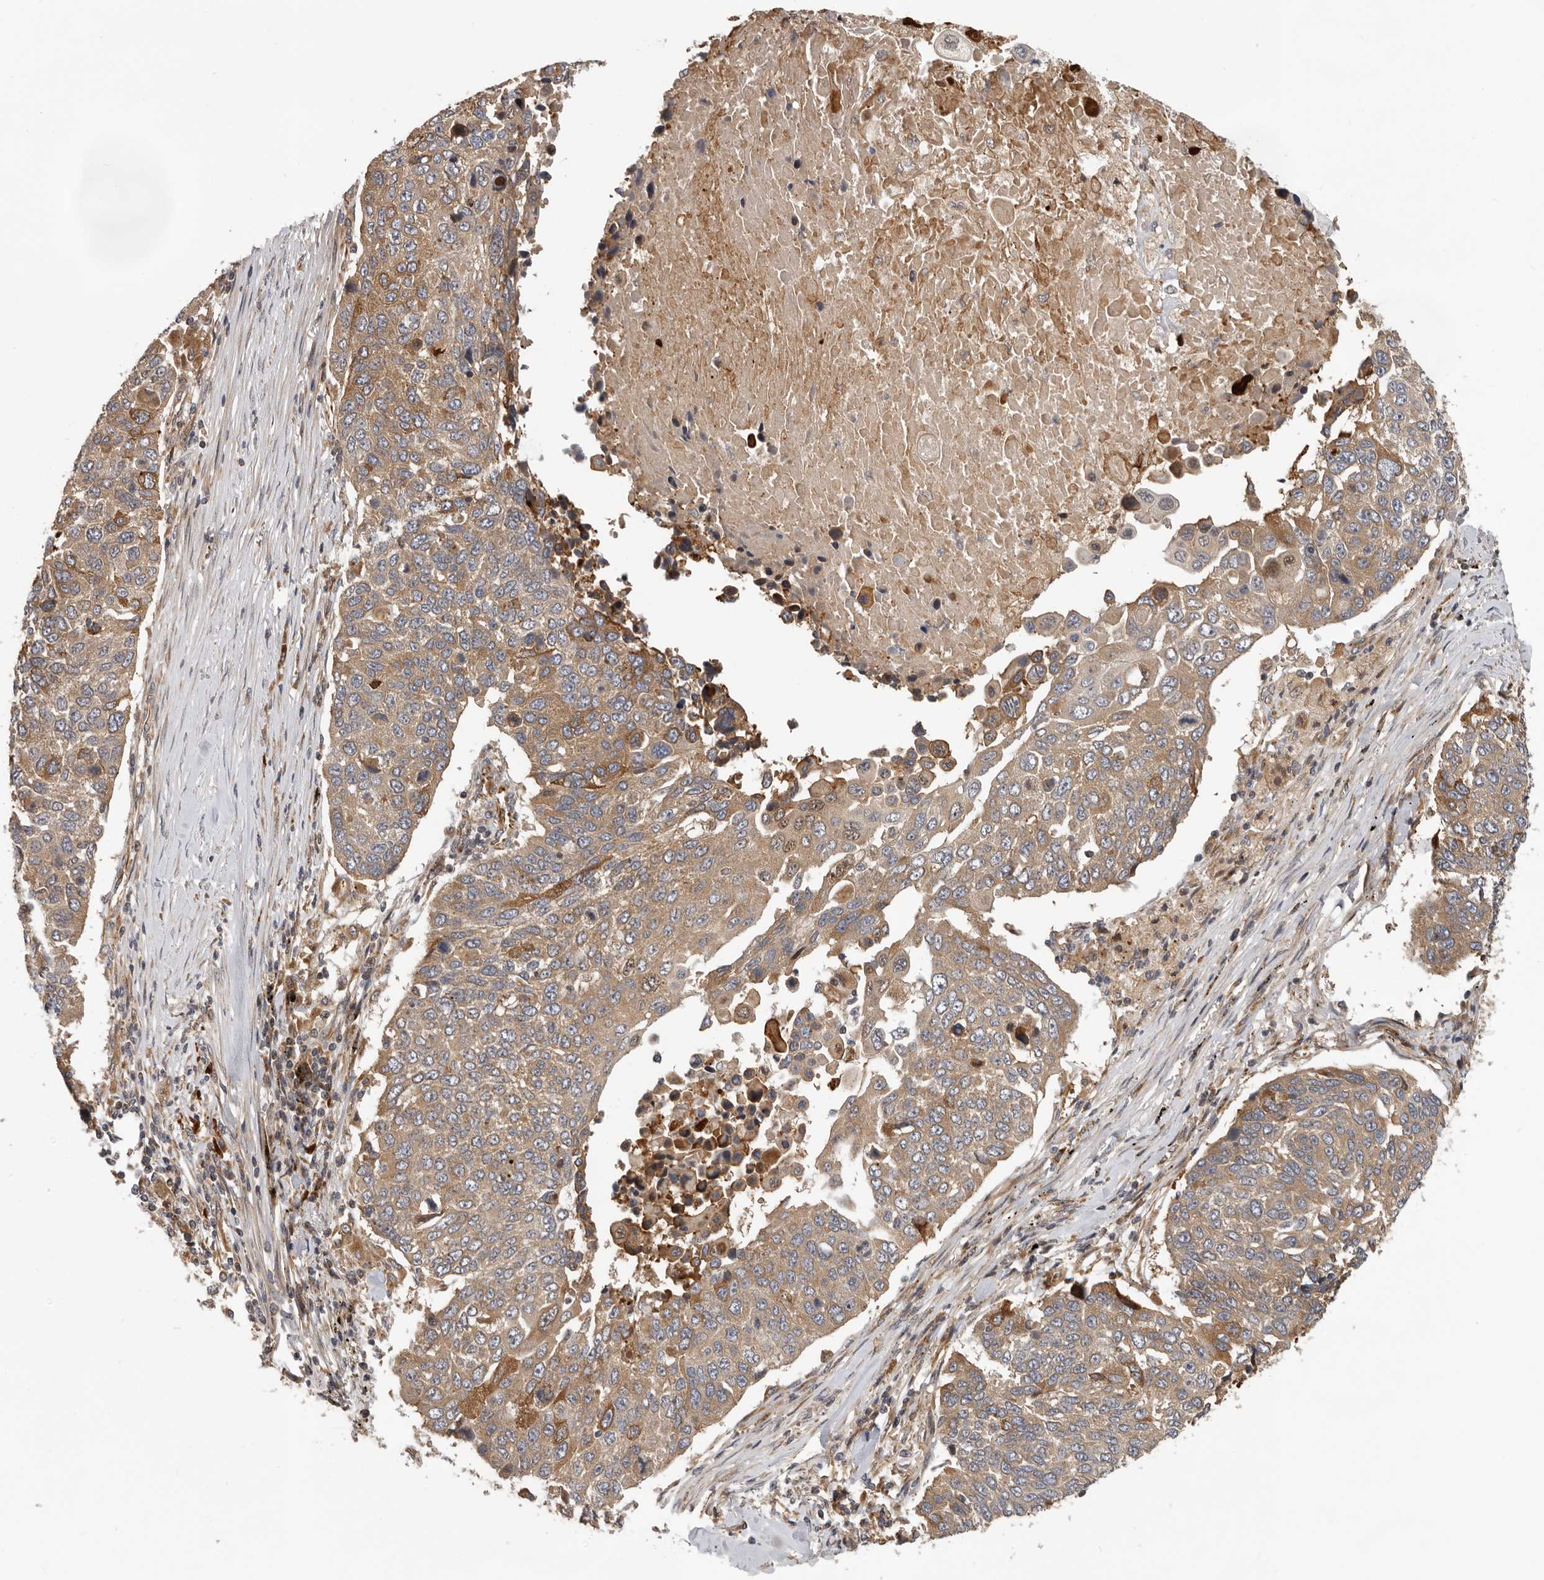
{"staining": {"intensity": "moderate", "quantity": ">75%", "location": "cytoplasmic/membranous"}, "tissue": "lung cancer", "cell_type": "Tumor cells", "image_type": "cancer", "snomed": [{"axis": "morphology", "description": "Squamous cell carcinoma, NOS"}, {"axis": "topography", "description": "Lung"}], "caption": "High-magnification brightfield microscopy of lung cancer stained with DAB (3,3'-diaminobenzidine) (brown) and counterstained with hematoxylin (blue). tumor cells exhibit moderate cytoplasmic/membranous positivity is present in approximately>75% of cells.", "gene": "RNF157", "patient": {"sex": "male", "age": 66}}